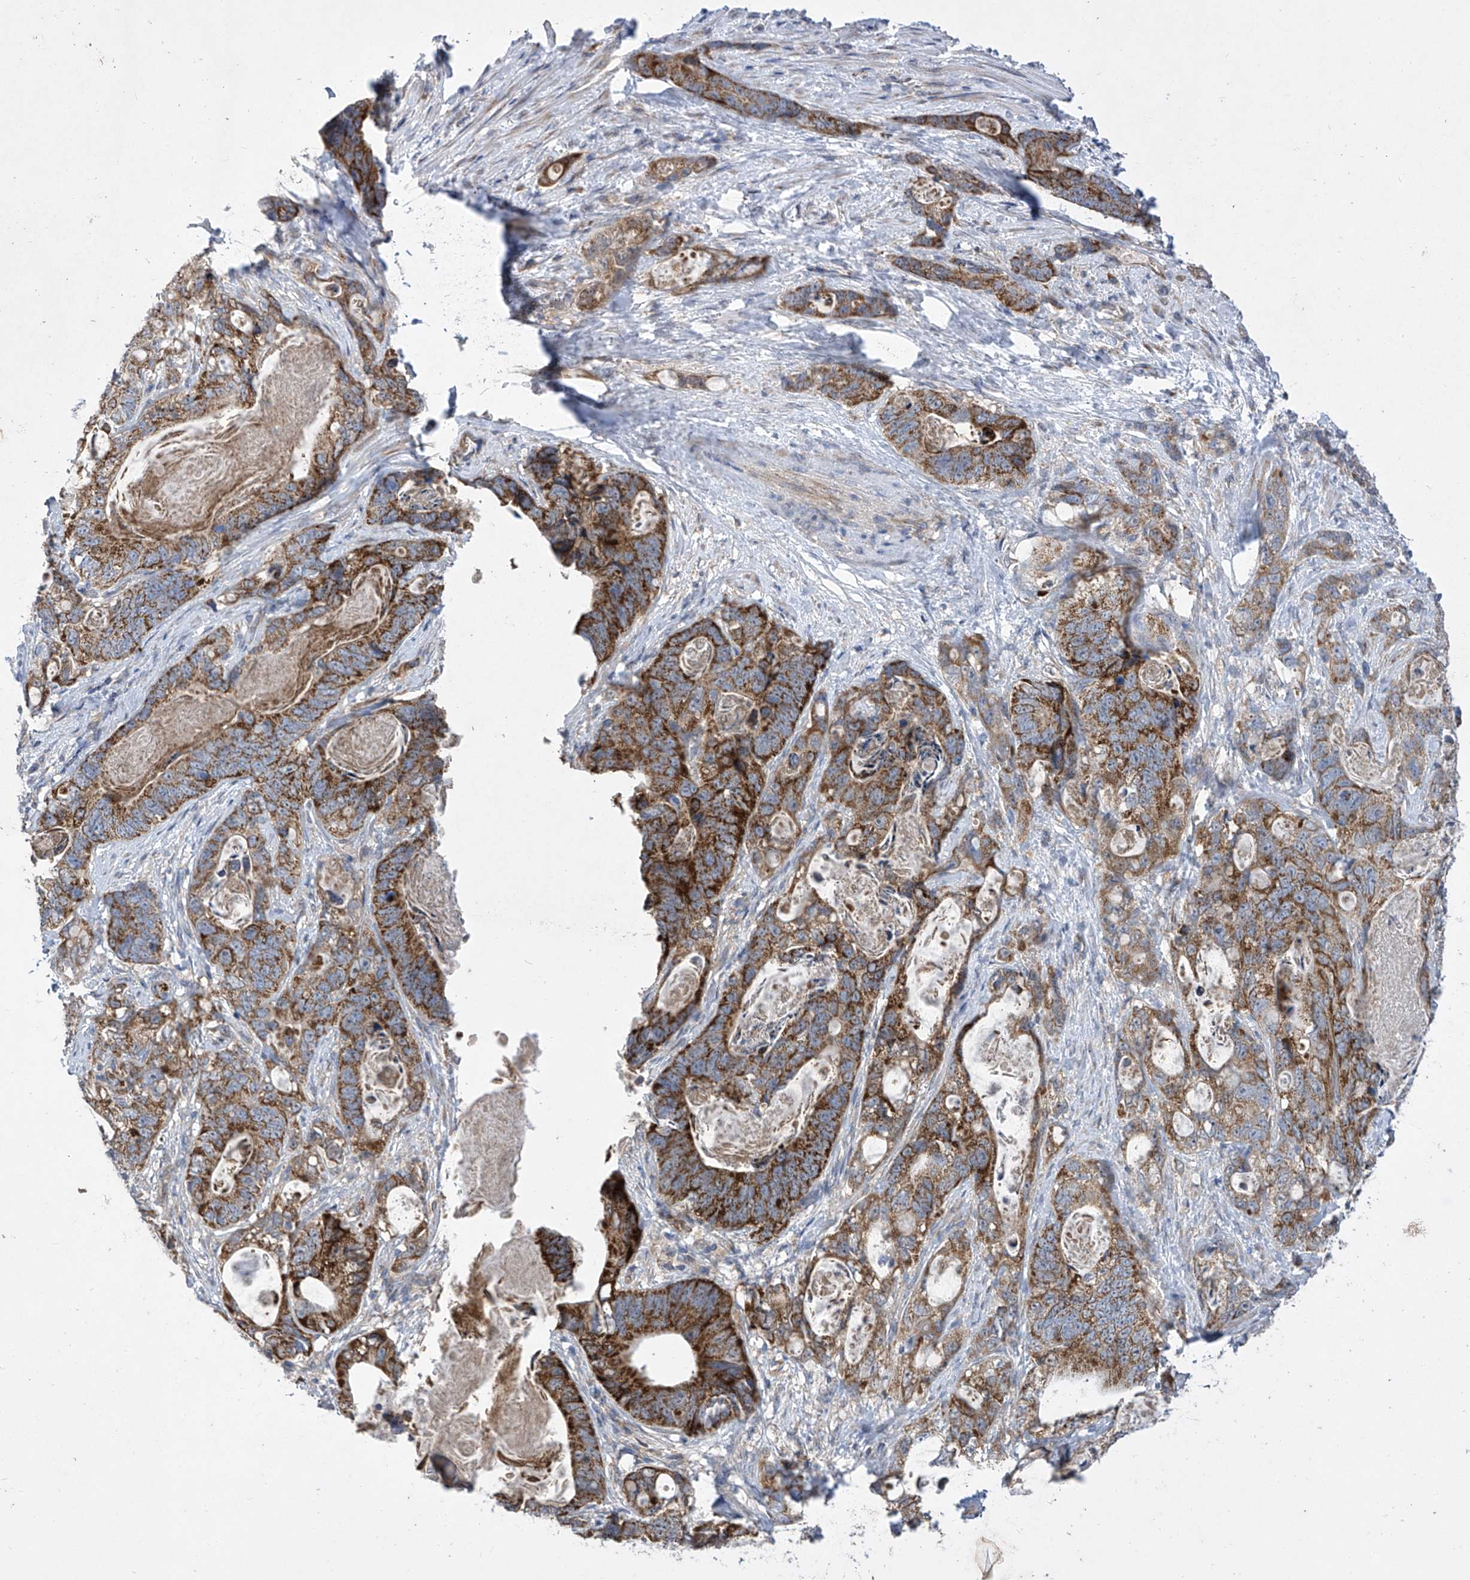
{"staining": {"intensity": "strong", "quantity": "25%-75%", "location": "cytoplasmic/membranous"}, "tissue": "stomach cancer", "cell_type": "Tumor cells", "image_type": "cancer", "snomed": [{"axis": "morphology", "description": "Normal tissue, NOS"}, {"axis": "morphology", "description": "Adenocarcinoma, NOS"}, {"axis": "topography", "description": "Stomach"}], "caption": "Immunohistochemical staining of stomach cancer (adenocarcinoma) exhibits high levels of strong cytoplasmic/membranous protein expression in about 25%-75% of tumor cells.", "gene": "COQ3", "patient": {"sex": "female", "age": 89}}